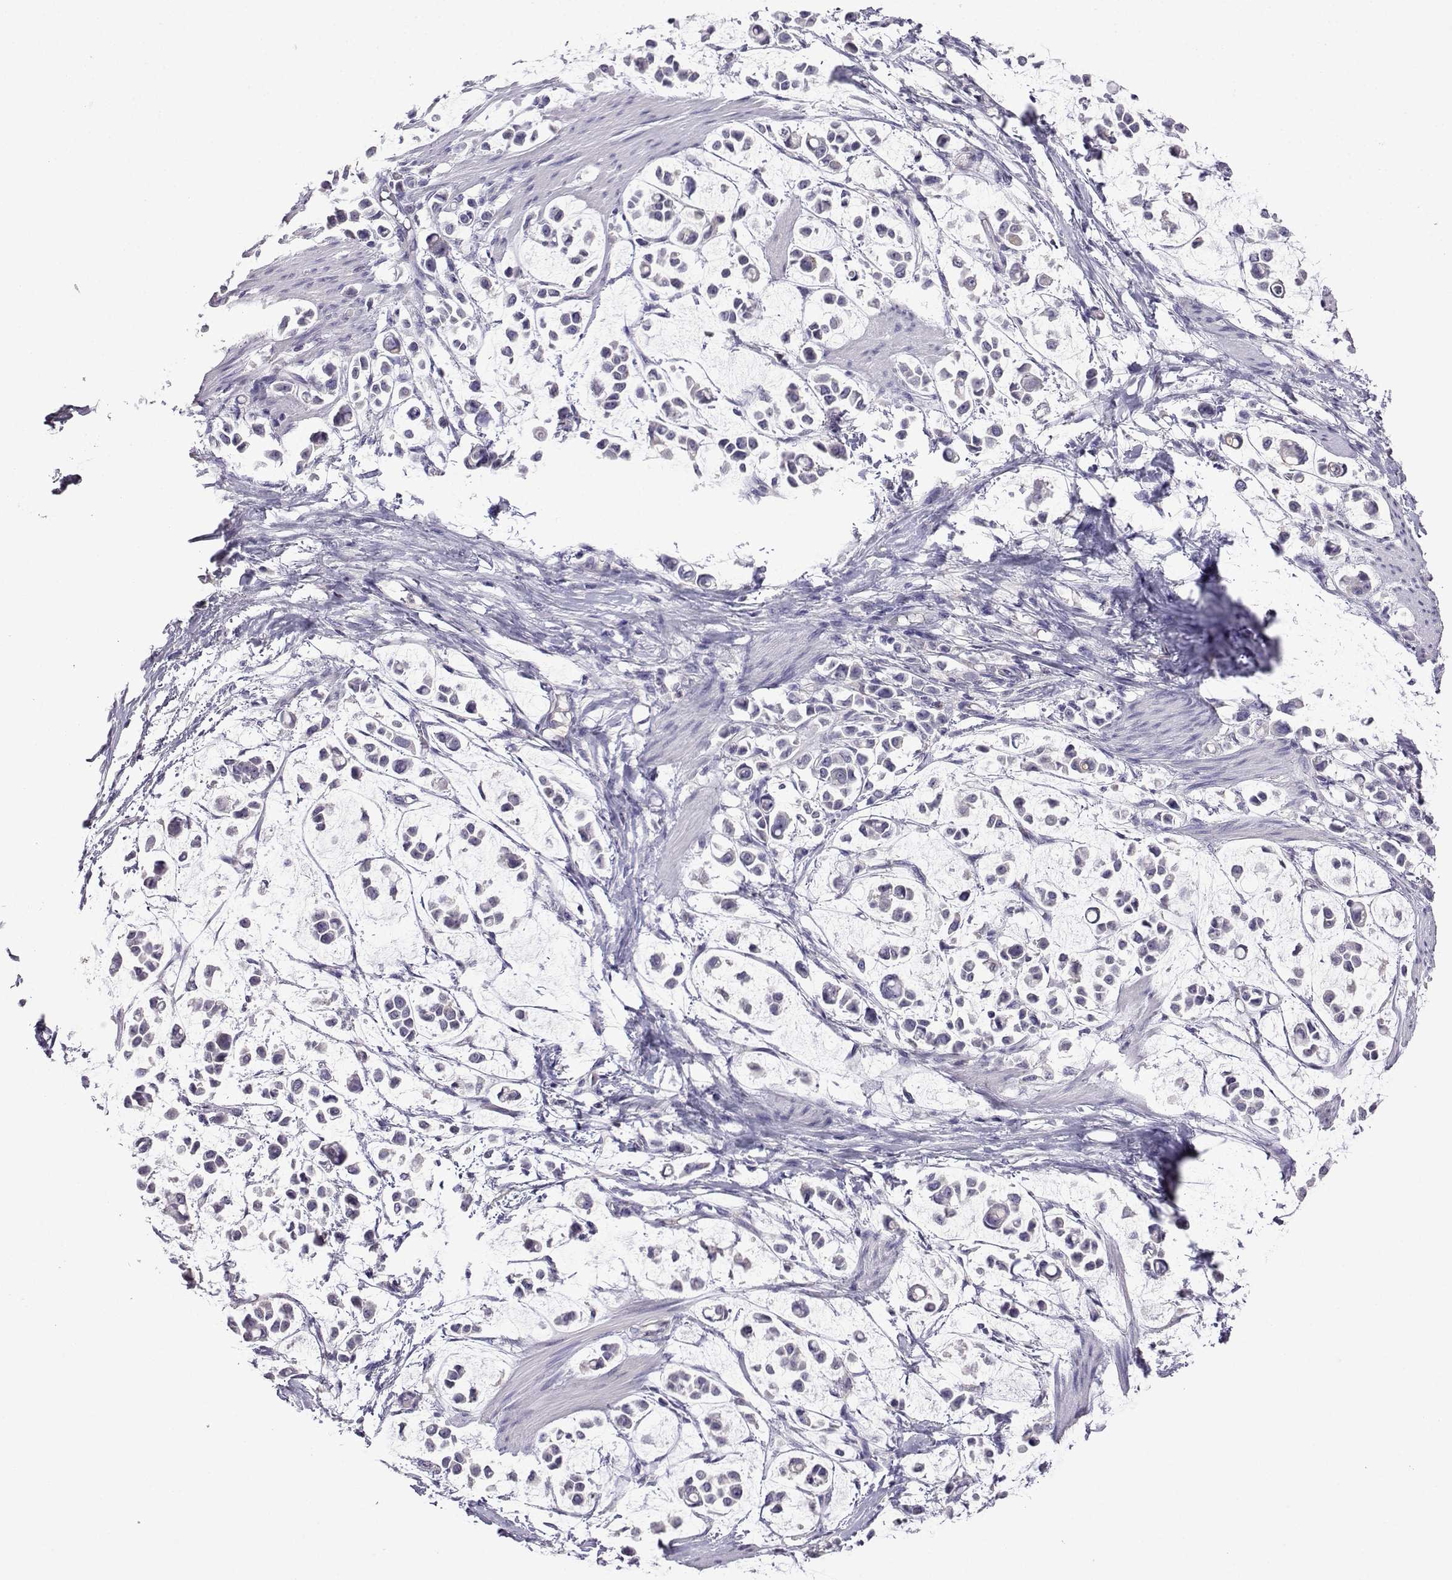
{"staining": {"intensity": "negative", "quantity": "none", "location": "none"}, "tissue": "stomach cancer", "cell_type": "Tumor cells", "image_type": "cancer", "snomed": [{"axis": "morphology", "description": "Adenocarcinoma, NOS"}, {"axis": "topography", "description": "Stomach"}], "caption": "The IHC histopathology image has no significant staining in tumor cells of stomach adenocarcinoma tissue. The staining is performed using DAB brown chromogen with nuclei counter-stained in using hematoxylin.", "gene": "FCAMR", "patient": {"sex": "male", "age": 82}}